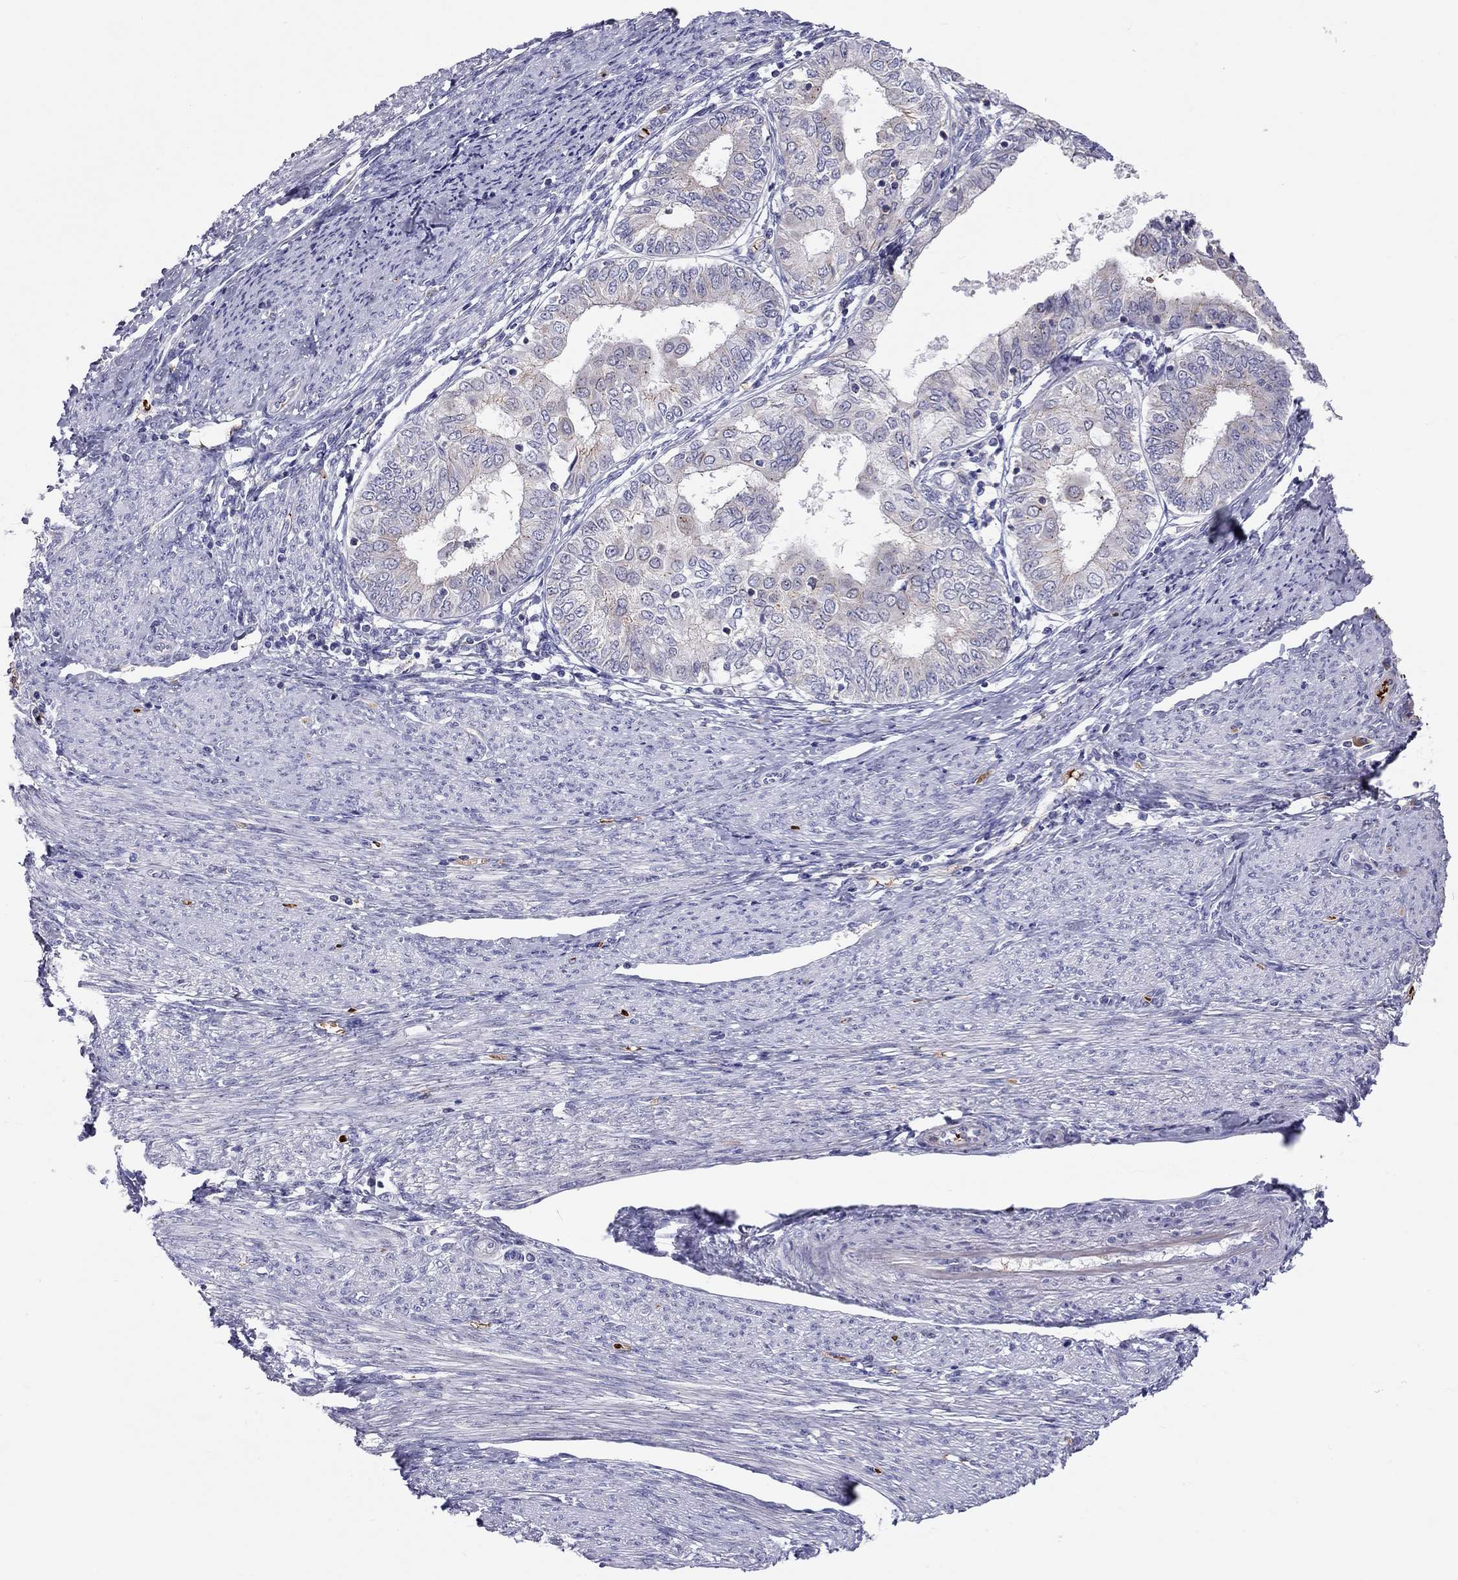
{"staining": {"intensity": "weak", "quantity": "<25%", "location": "cytoplasmic/membranous"}, "tissue": "endometrial cancer", "cell_type": "Tumor cells", "image_type": "cancer", "snomed": [{"axis": "morphology", "description": "Adenocarcinoma, NOS"}, {"axis": "topography", "description": "Endometrium"}], "caption": "Adenocarcinoma (endometrial) stained for a protein using immunohistochemistry (IHC) shows no staining tumor cells.", "gene": "FRMD1", "patient": {"sex": "female", "age": 68}}